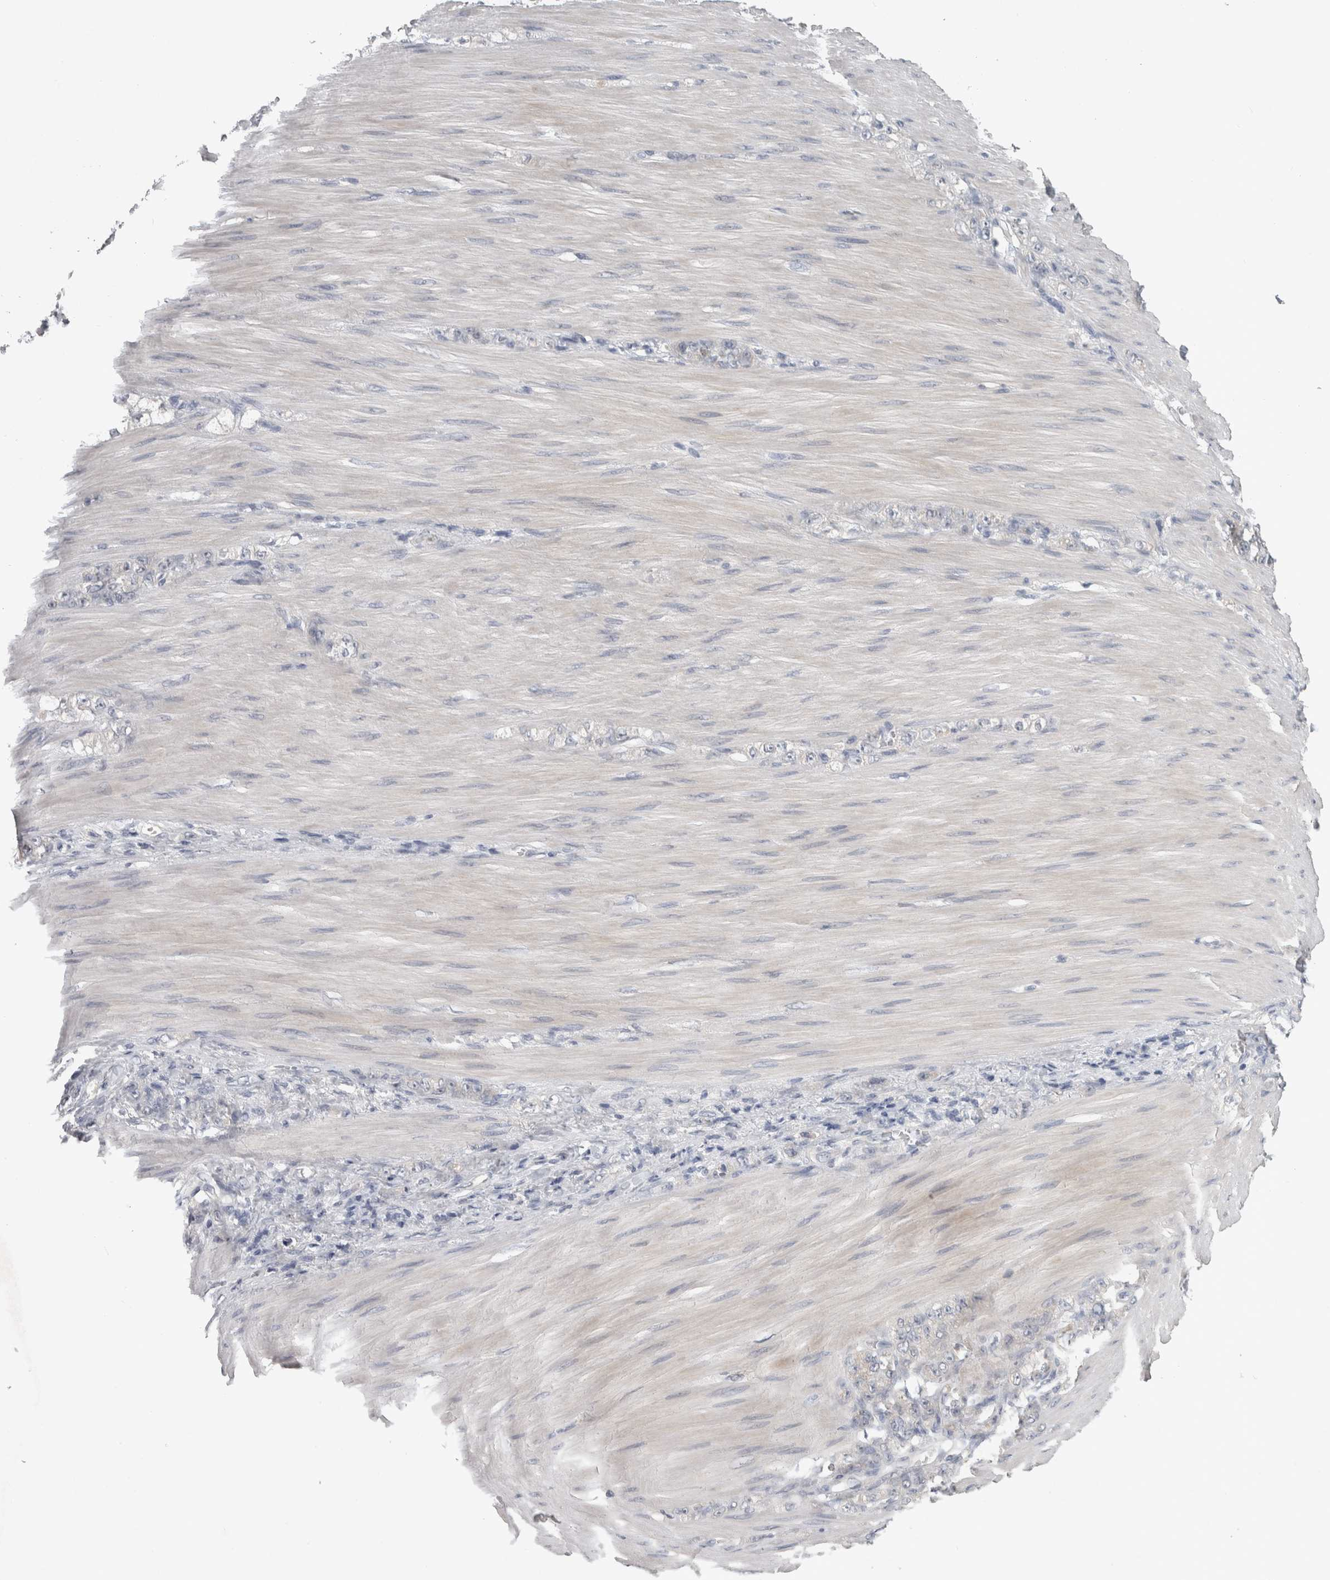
{"staining": {"intensity": "negative", "quantity": "none", "location": "none"}, "tissue": "stomach cancer", "cell_type": "Tumor cells", "image_type": "cancer", "snomed": [{"axis": "morphology", "description": "Normal tissue, NOS"}, {"axis": "morphology", "description": "Adenocarcinoma, NOS"}, {"axis": "topography", "description": "Stomach"}], "caption": "There is no significant positivity in tumor cells of stomach adenocarcinoma.", "gene": "SLC22A11", "patient": {"sex": "male", "age": 82}}